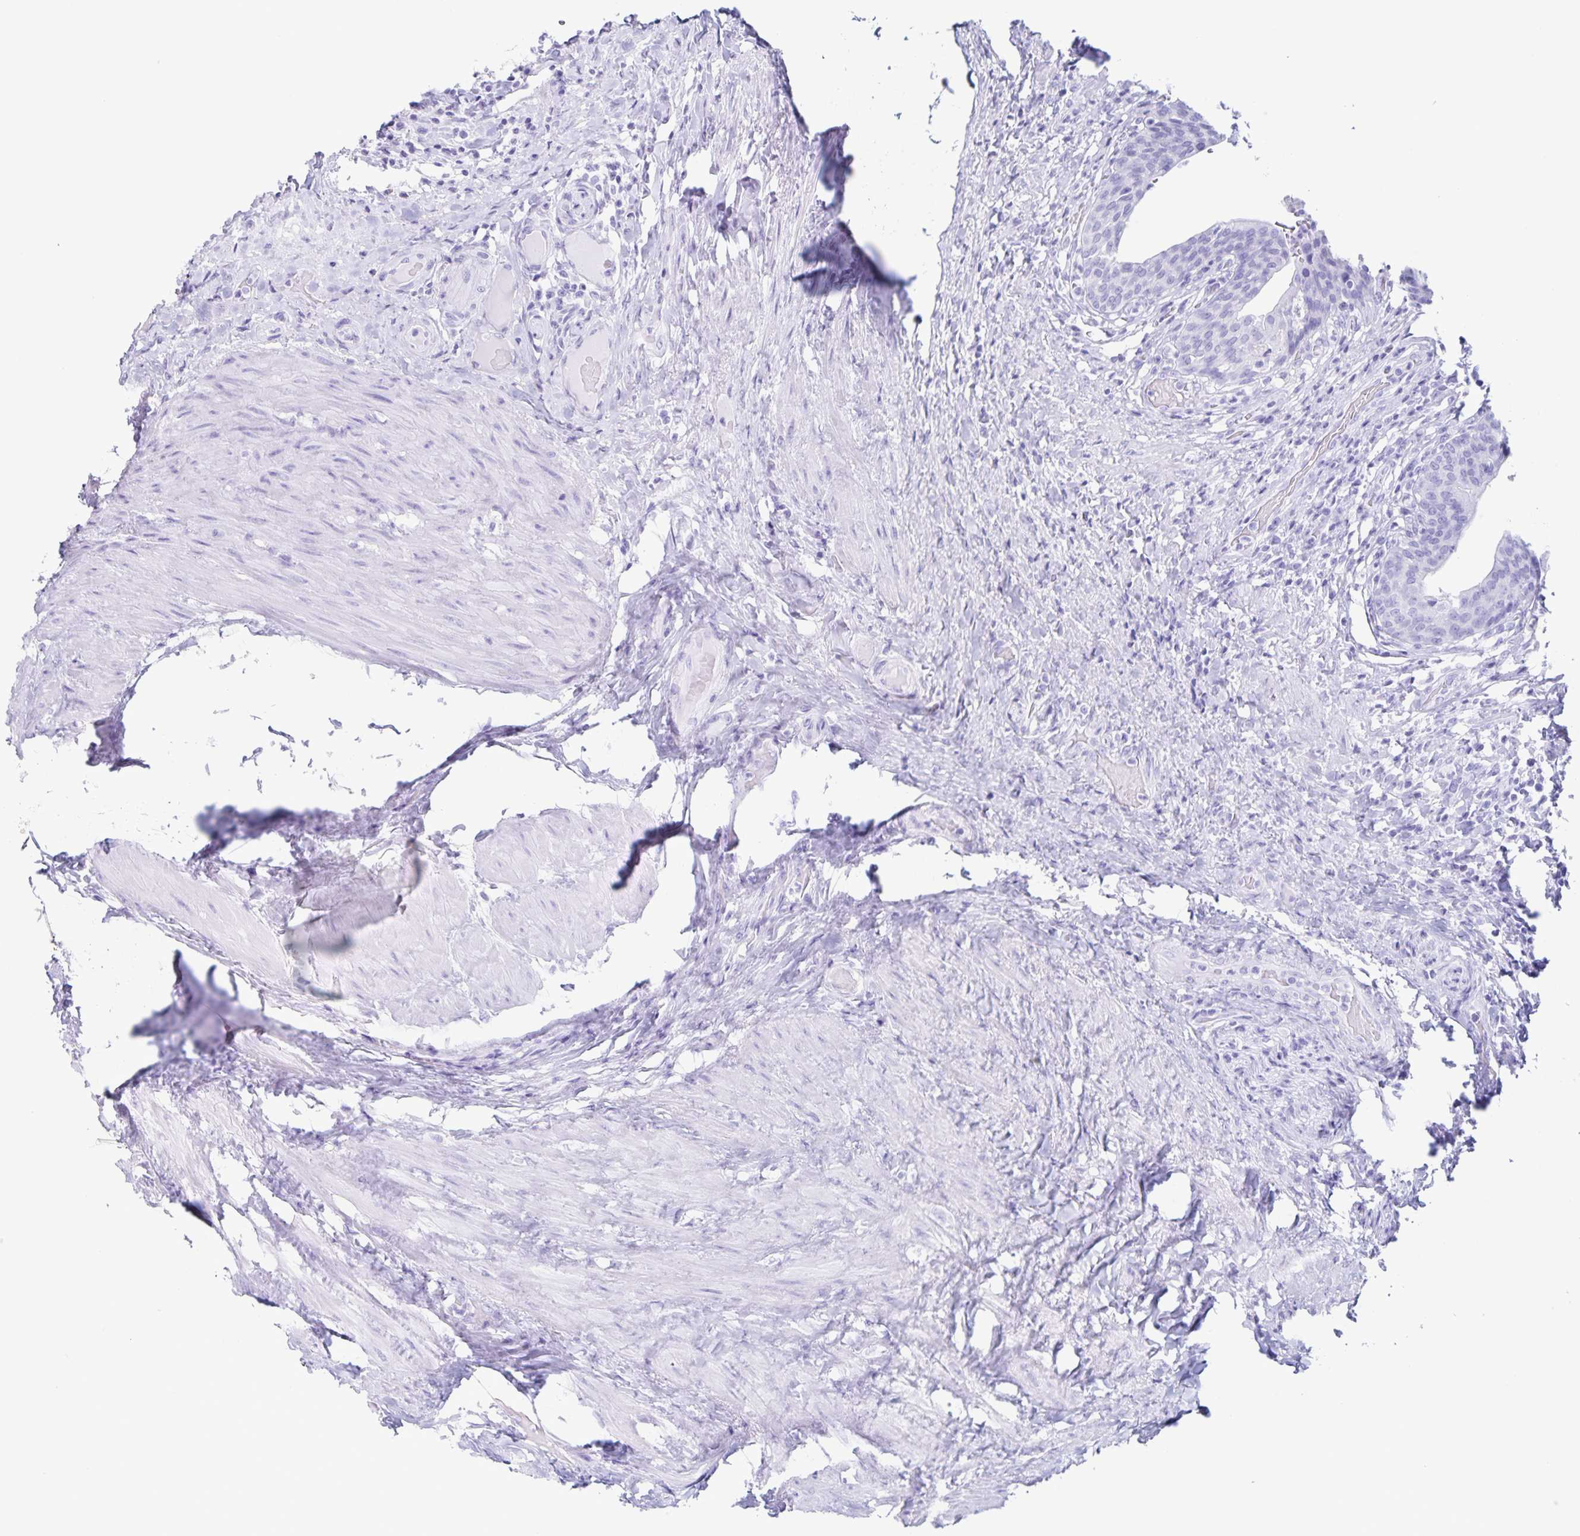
{"staining": {"intensity": "negative", "quantity": "none", "location": "none"}, "tissue": "urinary bladder", "cell_type": "Urothelial cells", "image_type": "normal", "snomed": [{"axis": "morphology", "description": "Normal tissue, NOS"}, {"axis": "topography", "description": "Urinary bladder"}, {"axis": "topography", "description": "Peripheral nerve tissue"}], "caption": "Immunohistochemical staining of unremarkable human urinary bladder displays no significant expression in urothelial cells.", "gene": "C12orf56", "patient": {"sex": "male", "age": 66}}